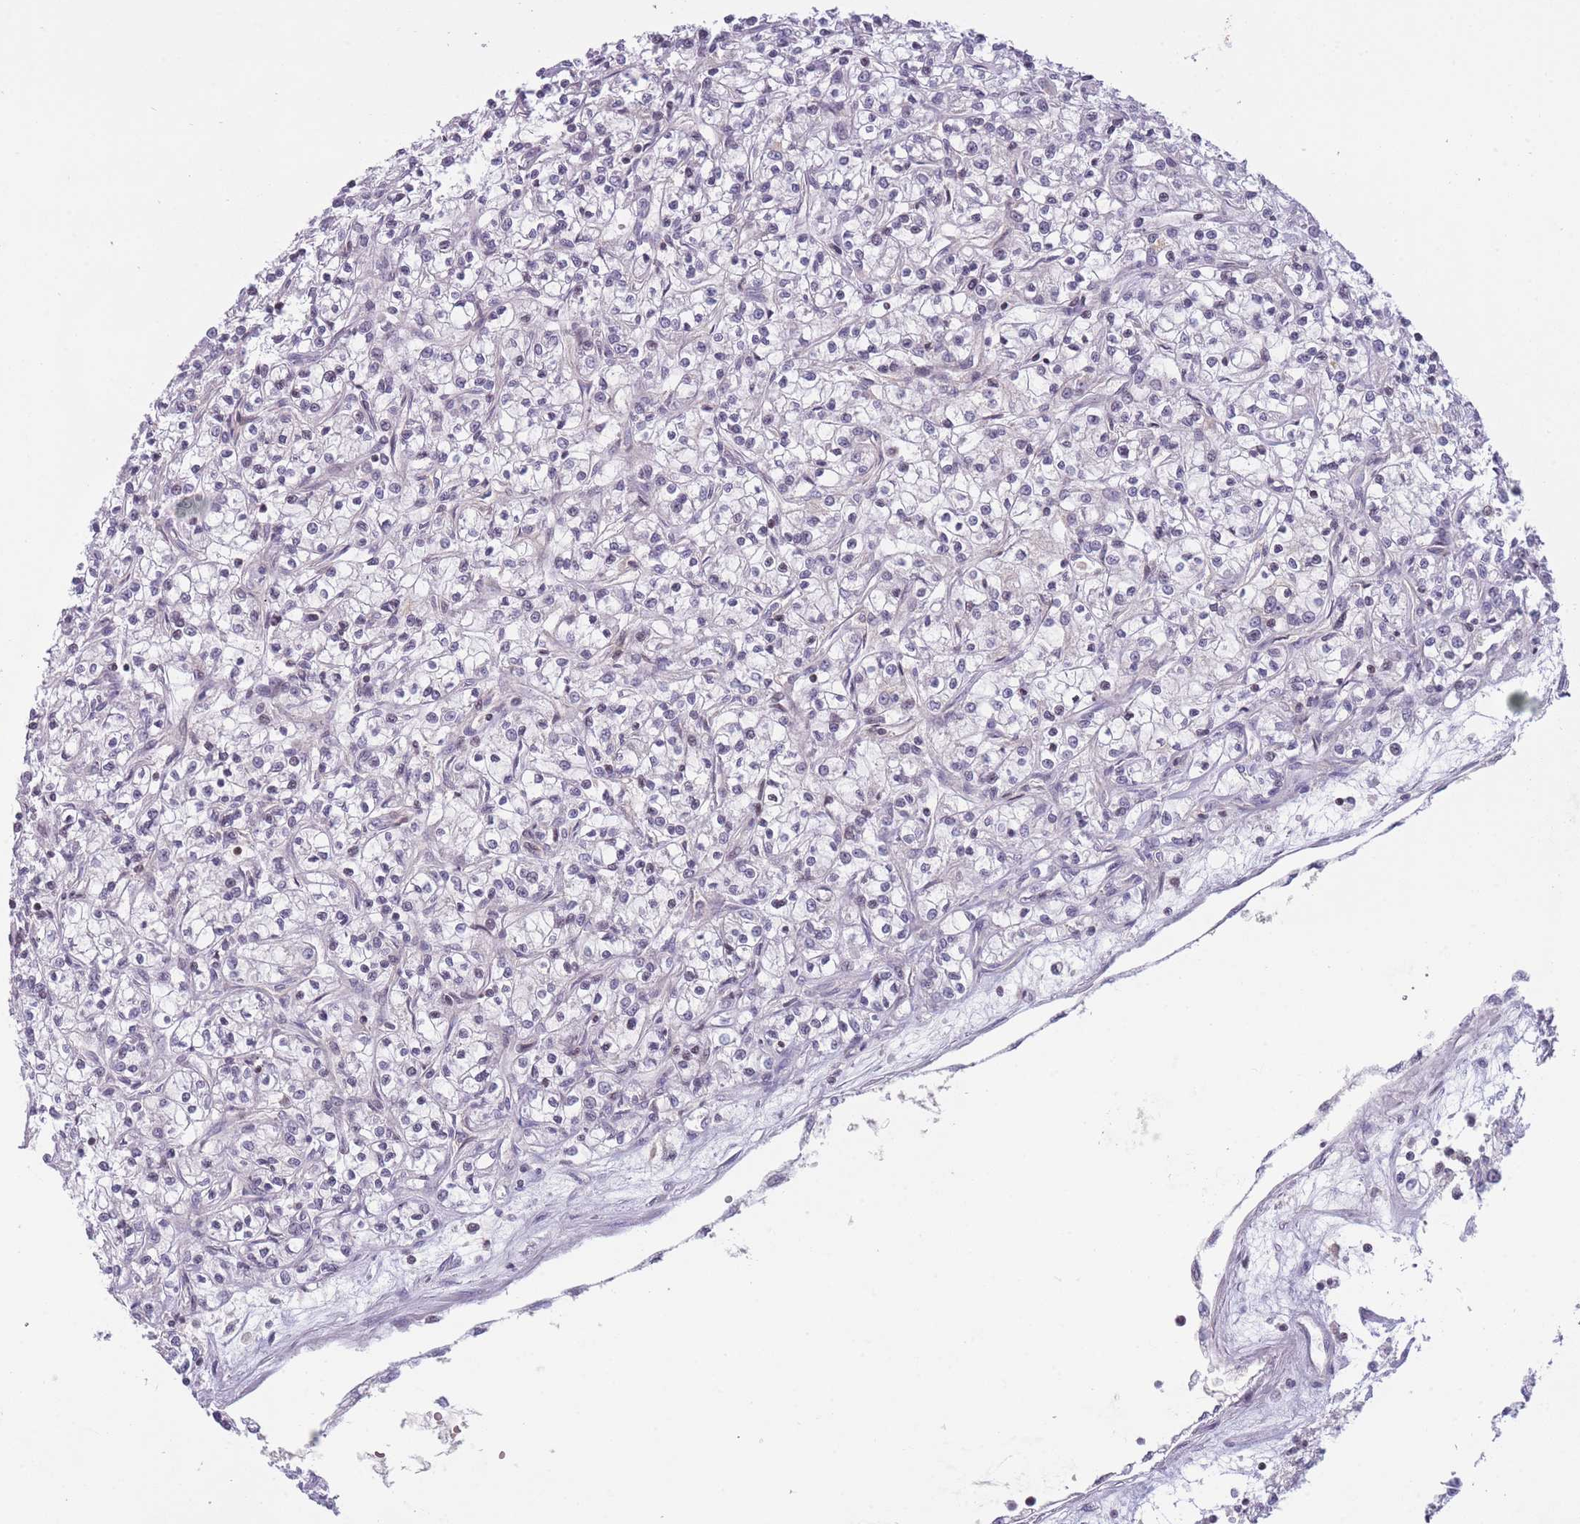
{"staining": {"intensity": "negative", "quantity": "none", "location": "none"}, "tissue": "renal cancer", "cell_type": "Tumor cells", "image_type": "cancer", "snomed": [{"axis": "morphology", "description": "Adenocarcinoma, NOS"}, {"axis": "topography", "description": "Kidney"}], "caption": "Micrograph shows no protein positivity in tumor cells of renal cancer tissue.", "gene": "SLC35F5", "patient": {"sex": "female", "age": 59}}